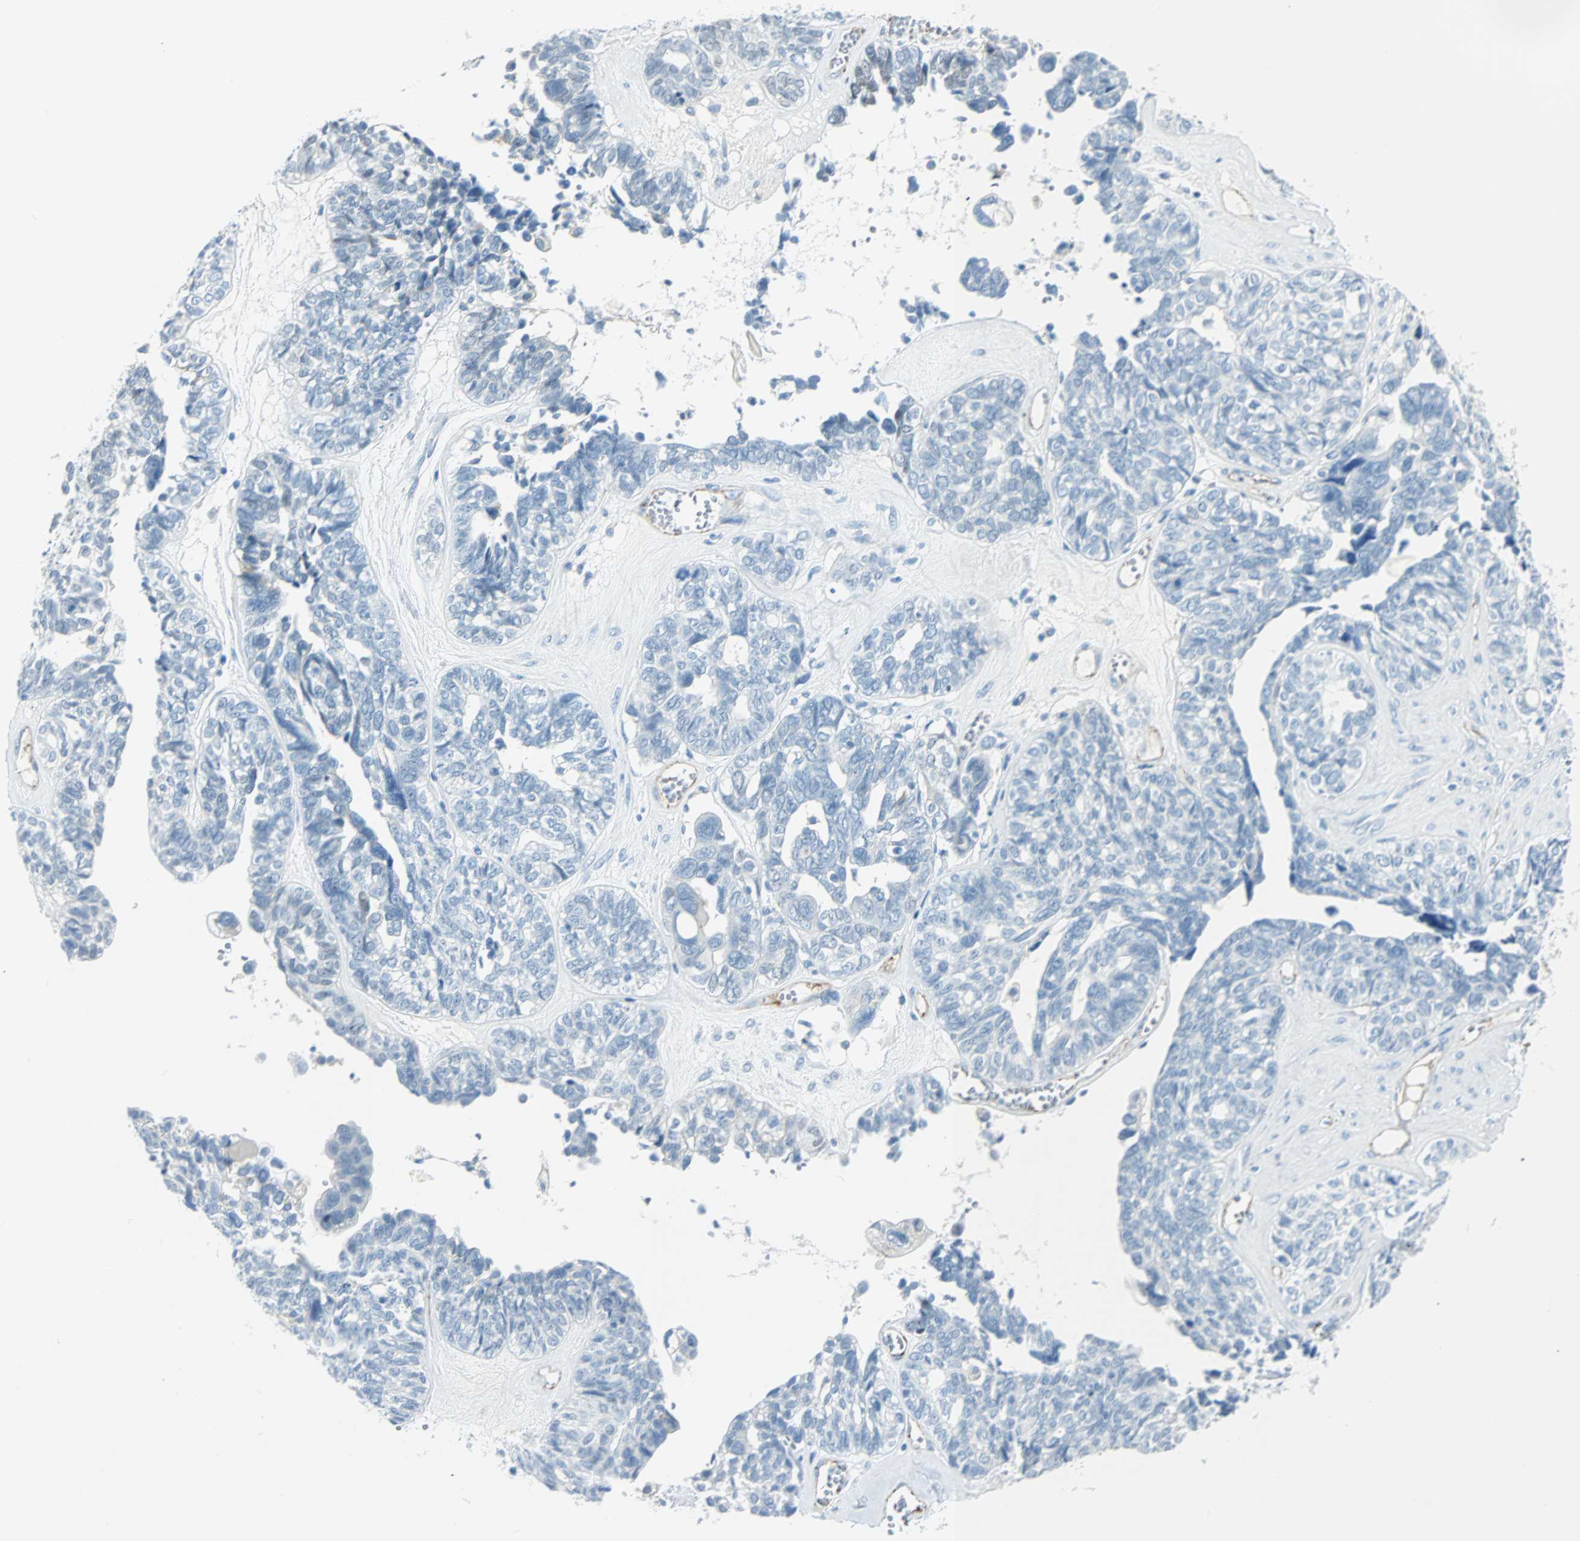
{"staining": {"intensity": "negative", "quantity": "none", "location": "none"}, "tissue": "ovarian cancer", "cell_type": "Tumor cells", "image_type": "cancer", "snomed": [{"axis": "morphology", "description": "Cystadenocarcinoma, serous, NOS"}, {"axis": "topography", "description": "Ovary"}], "caption": "Protein analysis of ovarian cancer displays no significant positivity in tumor cells. The staining was performed using DAB (3,3'-diaminobenzidine) to visualize the protein expression in brown, while the nuclei were stained in blue with hematoxylin (Magnification: 20x).", "gene": "VPS9D1", "patient": {"sex": "female", "age": 79}}